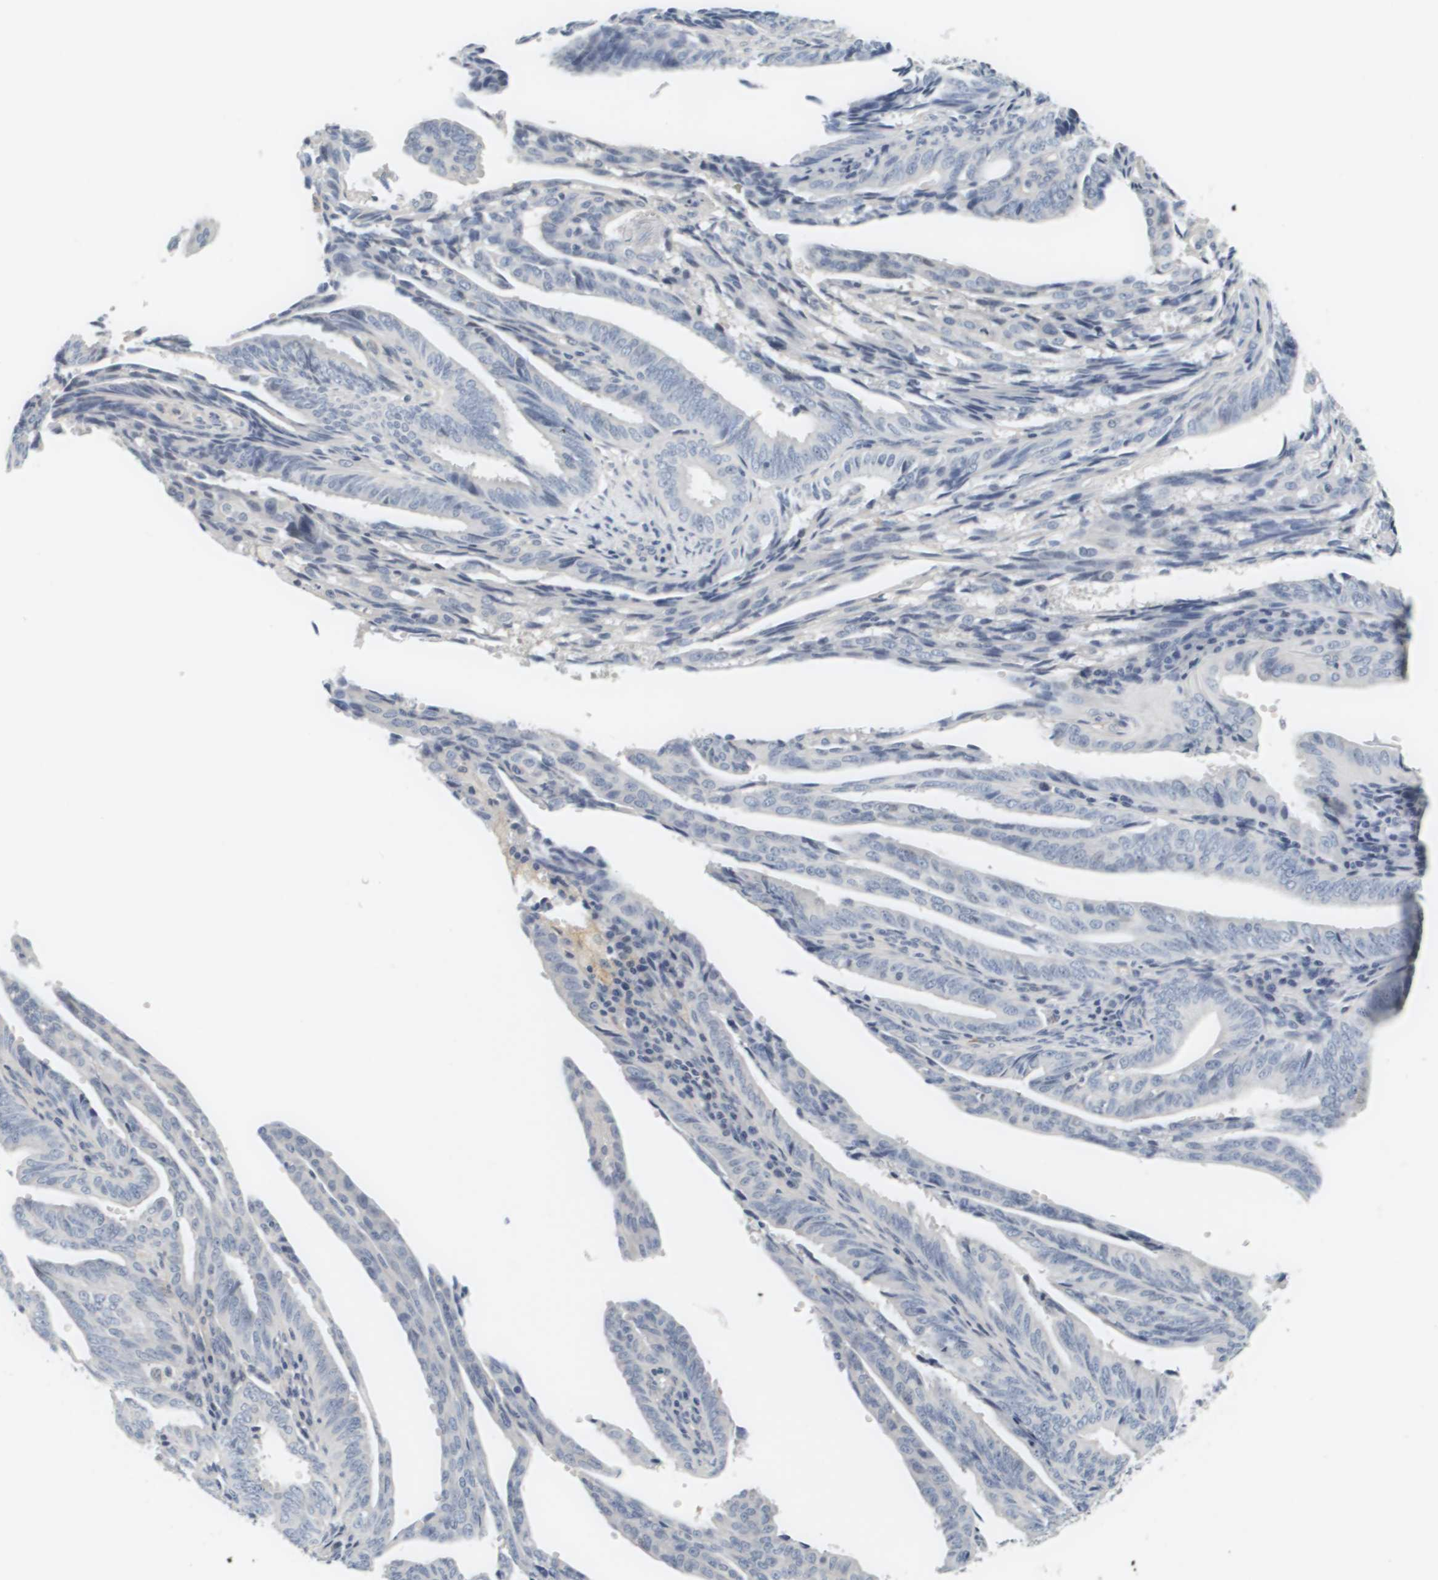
{"staining": {"intensity": "negative", "quantity": "none", "location": "none"}, "tissue": "endometrial cancer", "cell_type": "Tumor cells", "image_type": "cancer", "snomed": [{"axis": "morphology", "description": "Adenocarcinoma, NOS"}, {"axis": "topography", "description": "Endometrium"}], "caption": "Adenocarcinoma (endometrial) was stained to show a protein in brown. There is no significant staining in tumor cells.", "gene": "KCNJ5", "patient": {"sex": "female", "age": 58}}